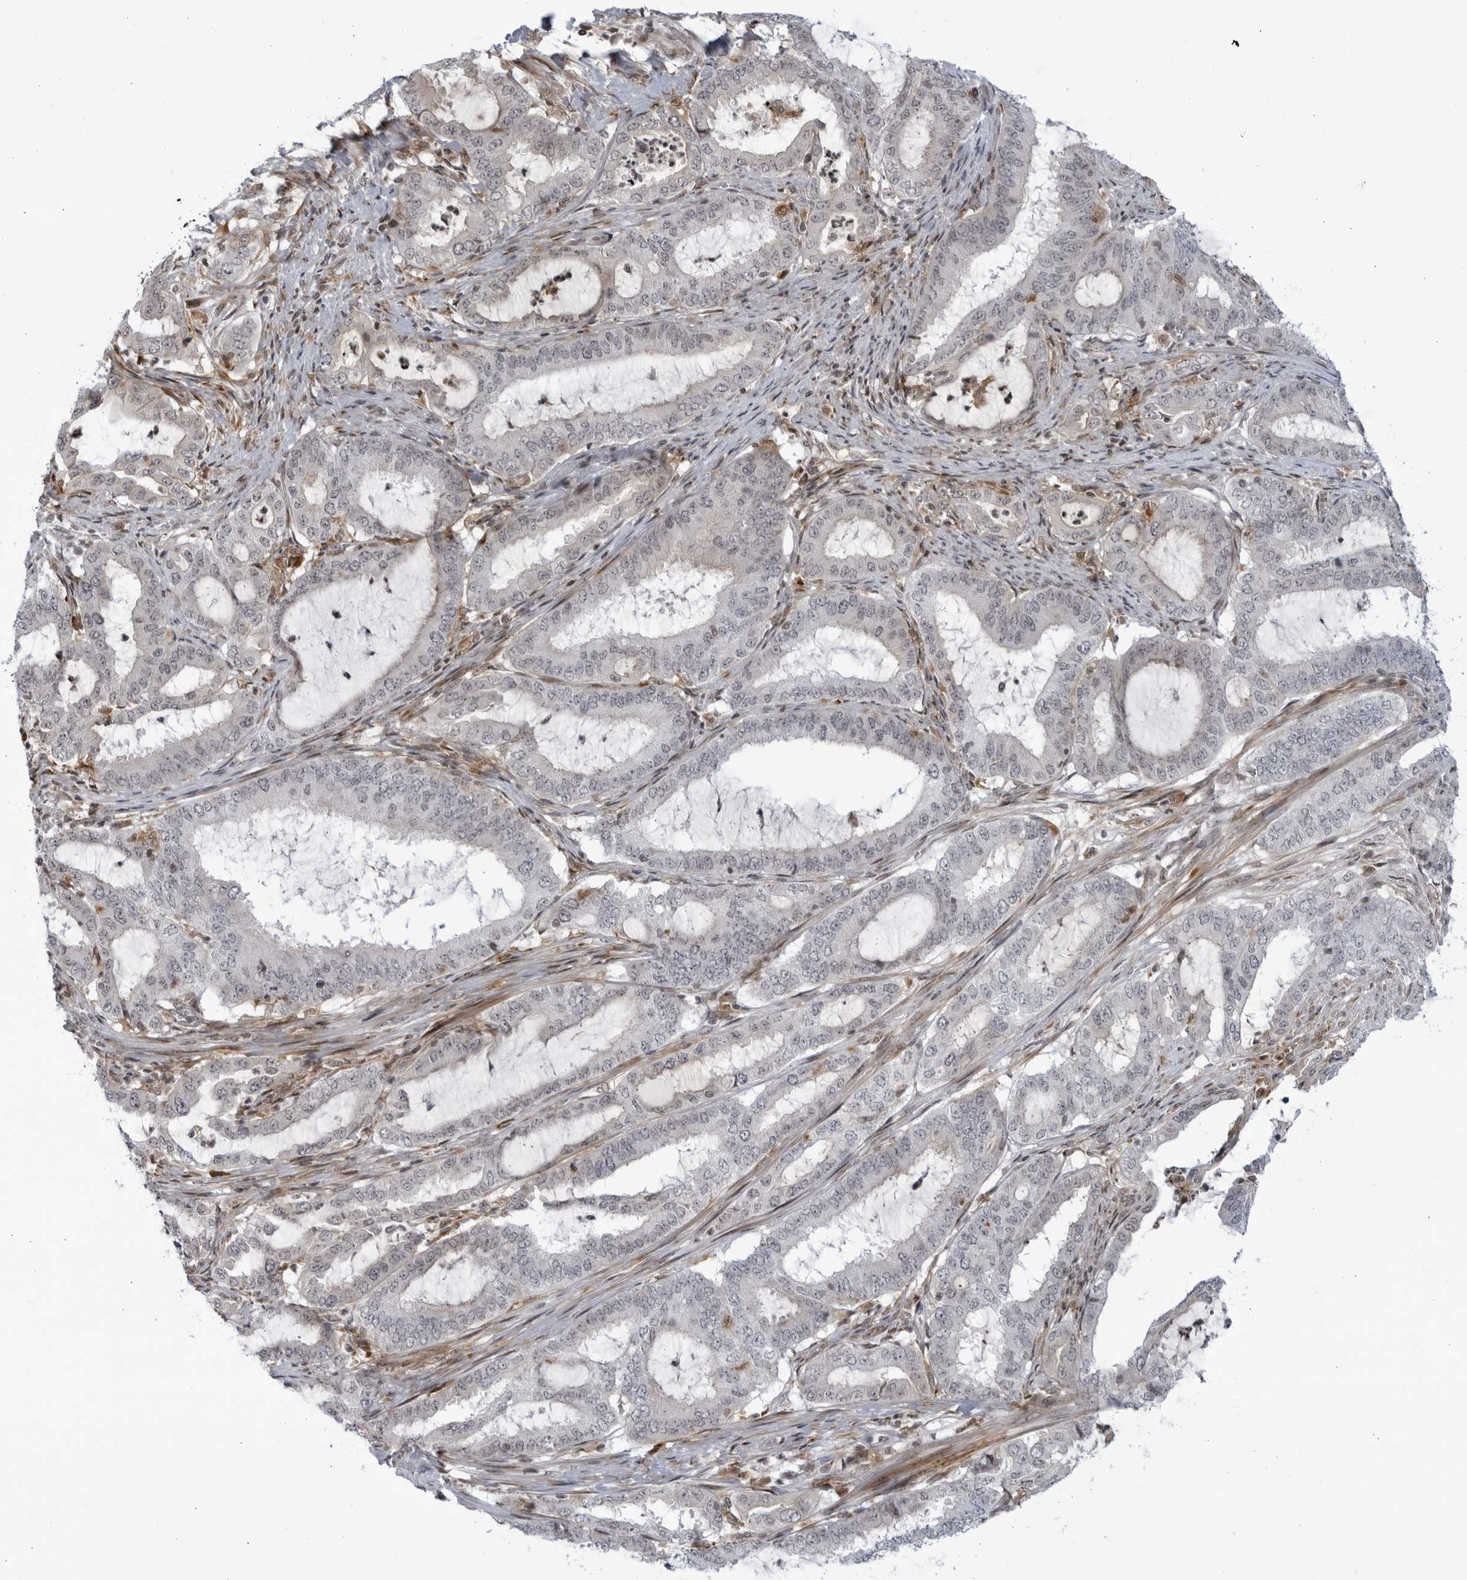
{"staining": {"intensity": "negative", "quantity": "none", "location": "none"}, "tissue": "endometrial cancer", "cell_type": "Tumor cells", "image_type": "cancer", "snomed": [{"axis": "morphology", "description": "Adenocarcinoma, NOS"}, {"axis": "topography", "description": "Endometrium"}], "caption": "Tumor cells are negative for brown protein staining in endometrial cancer.", "gene": "DTL", "patient": {"sex": "female", "age": 51}}